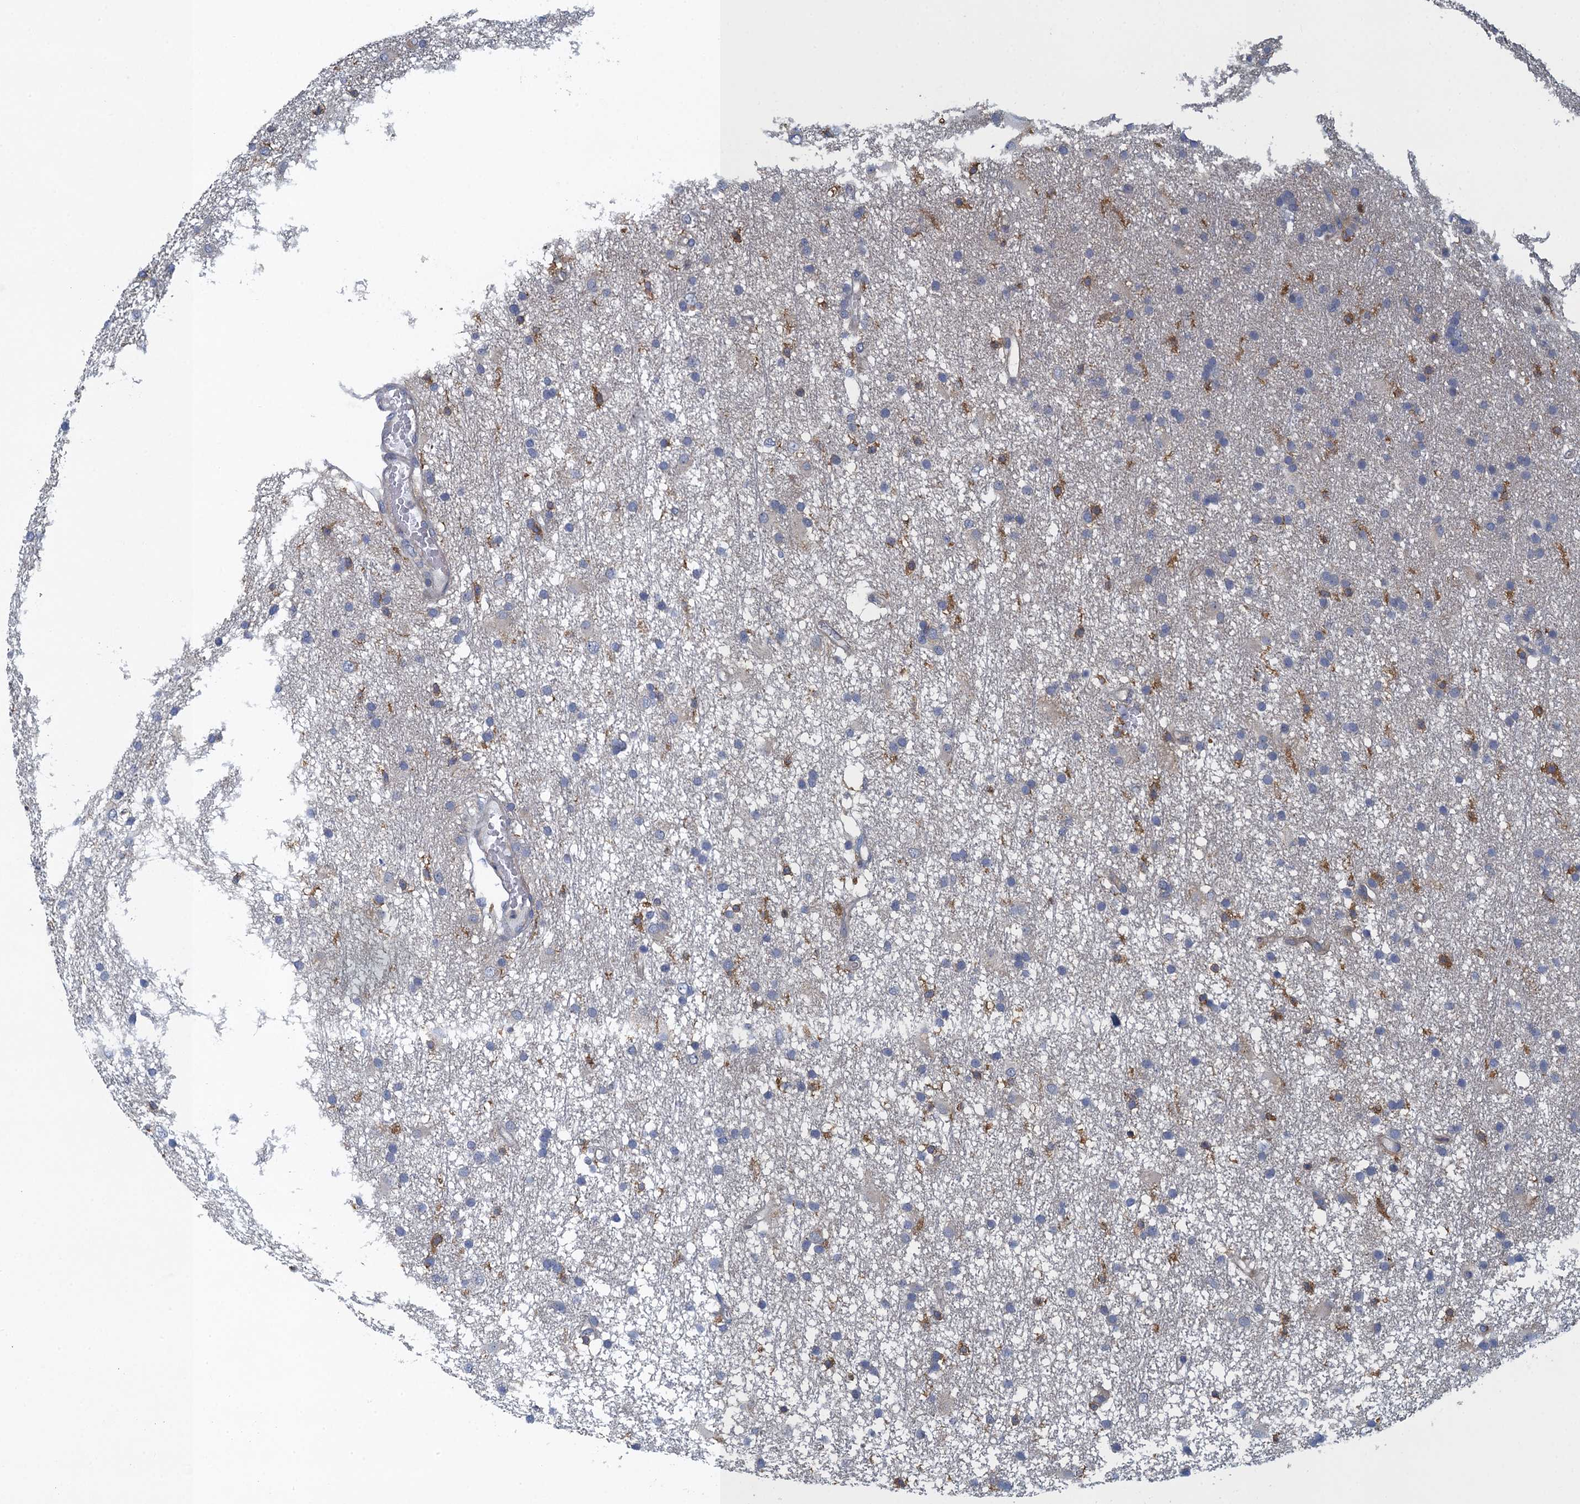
{"staining": {"intensity": "moderate", "quantity": "<25%", "location": "cytoplasmic/membranous"}, "tissue": "glioma", "cell_type": "Tumor cells", "image_type": "cancer", "snomed": [{"axis": "morphology", "description": "Glioma, malignant, High grade"}, {"axis": "topography", "description": "Brain"}], "caption": "A high-resolution histopathology image shows IHC staining of glioma, which shows moderate cytoplasmic/membranous staining in approximately <25% of tumor cells.", "gene": "NCKAP1L", "patient": {"sex": "male", "age": 77}}